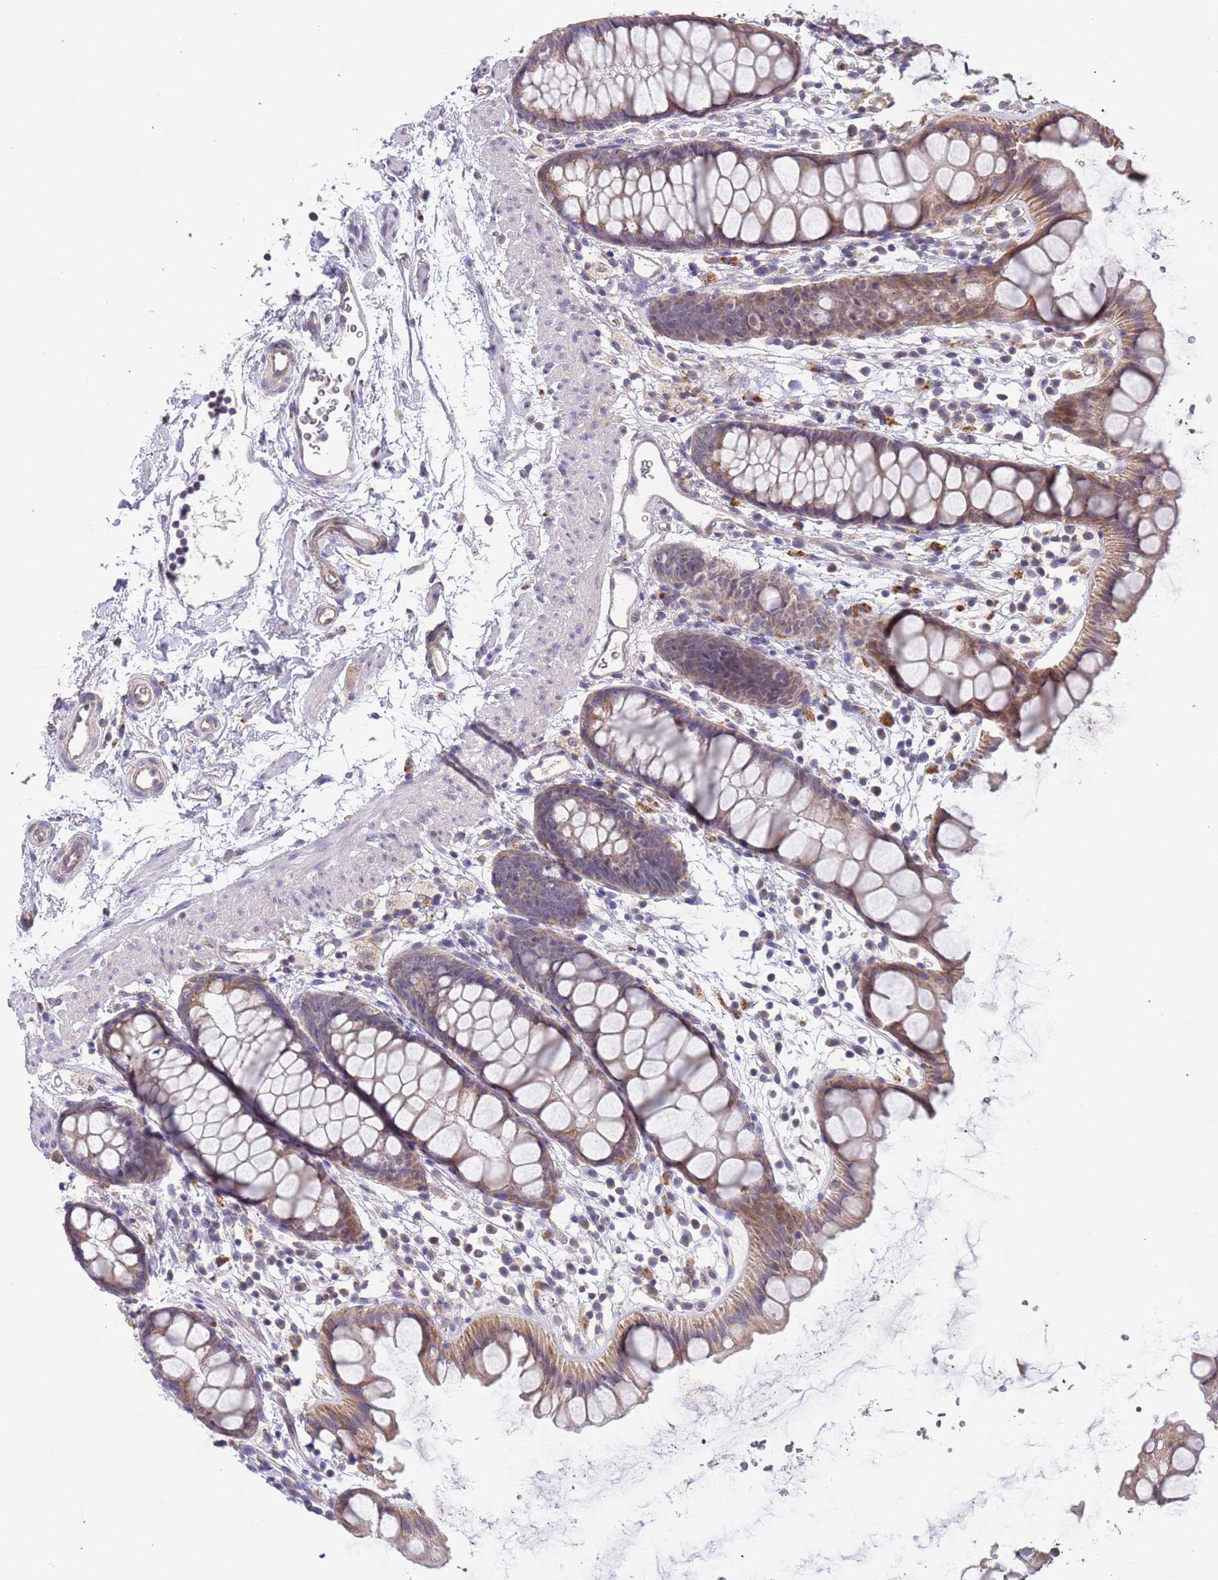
{"staining": {"intensity": "moderate", "quantity": ">75%", "location": "cytoplasmic/membranous"}, "tissue": "rectum", "cell_type": "Glandular cells", "image_type": "normal", "snomed": [{"axis": "morphology", "description": "Normal tissue, NOS"}, {"axis": "topography", "description": "Rectum"}], "caption": "Human rectum stained with a brown dye demonstrates moderate cytoplasmic/membranous positive expression in approximately >75% of glandular cells.", "gene": "TMEM64", "patient": {"sex": "female", "age": 65}}